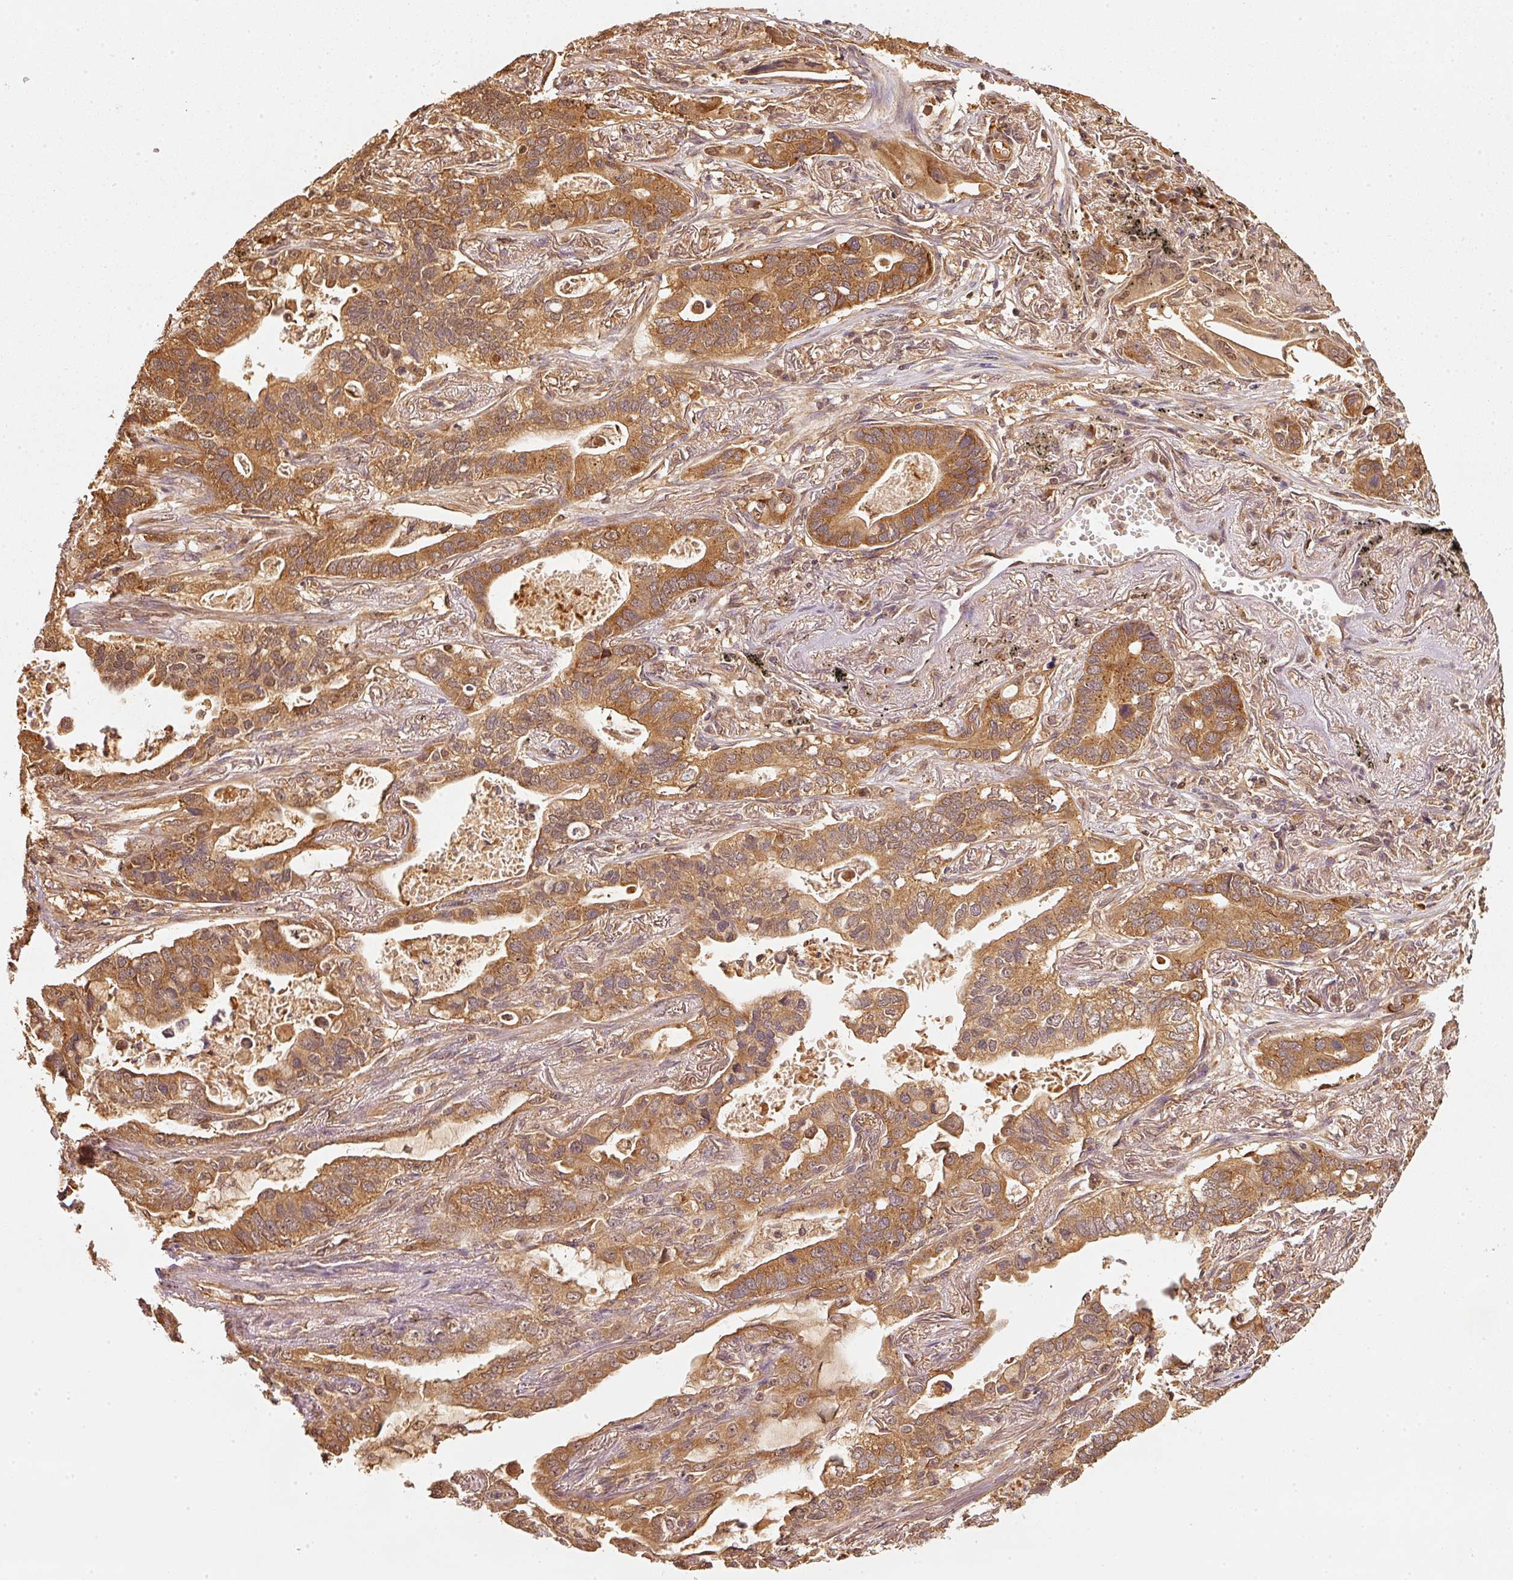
{"staining": {"intensity": "moderate", "quantity": ">75%", "location": "cytoplasmic/membranous"}, "tissue": "lung cancer", "cell_type": "Tumor cells", "image_type": "cancer", "snomed": [{"axis": "morphology", "description": "Adenocarcinoma, NOS"}, {"axis": "topography", "description": "Lung"}], "caption": "Protein analysis of lung cancer (adenocarcinoma) tissue displays moderate cytoplasmic/membranous positivity in about >75% of tumor cells. Using DAB (3,3'-diaminobenzidine) (brown) and hematoxylin (blue) stains, captured at high magnification using brightfield microscopy.", "gene": "STAU1", "patient": {"sex": "male", "age": 67}}